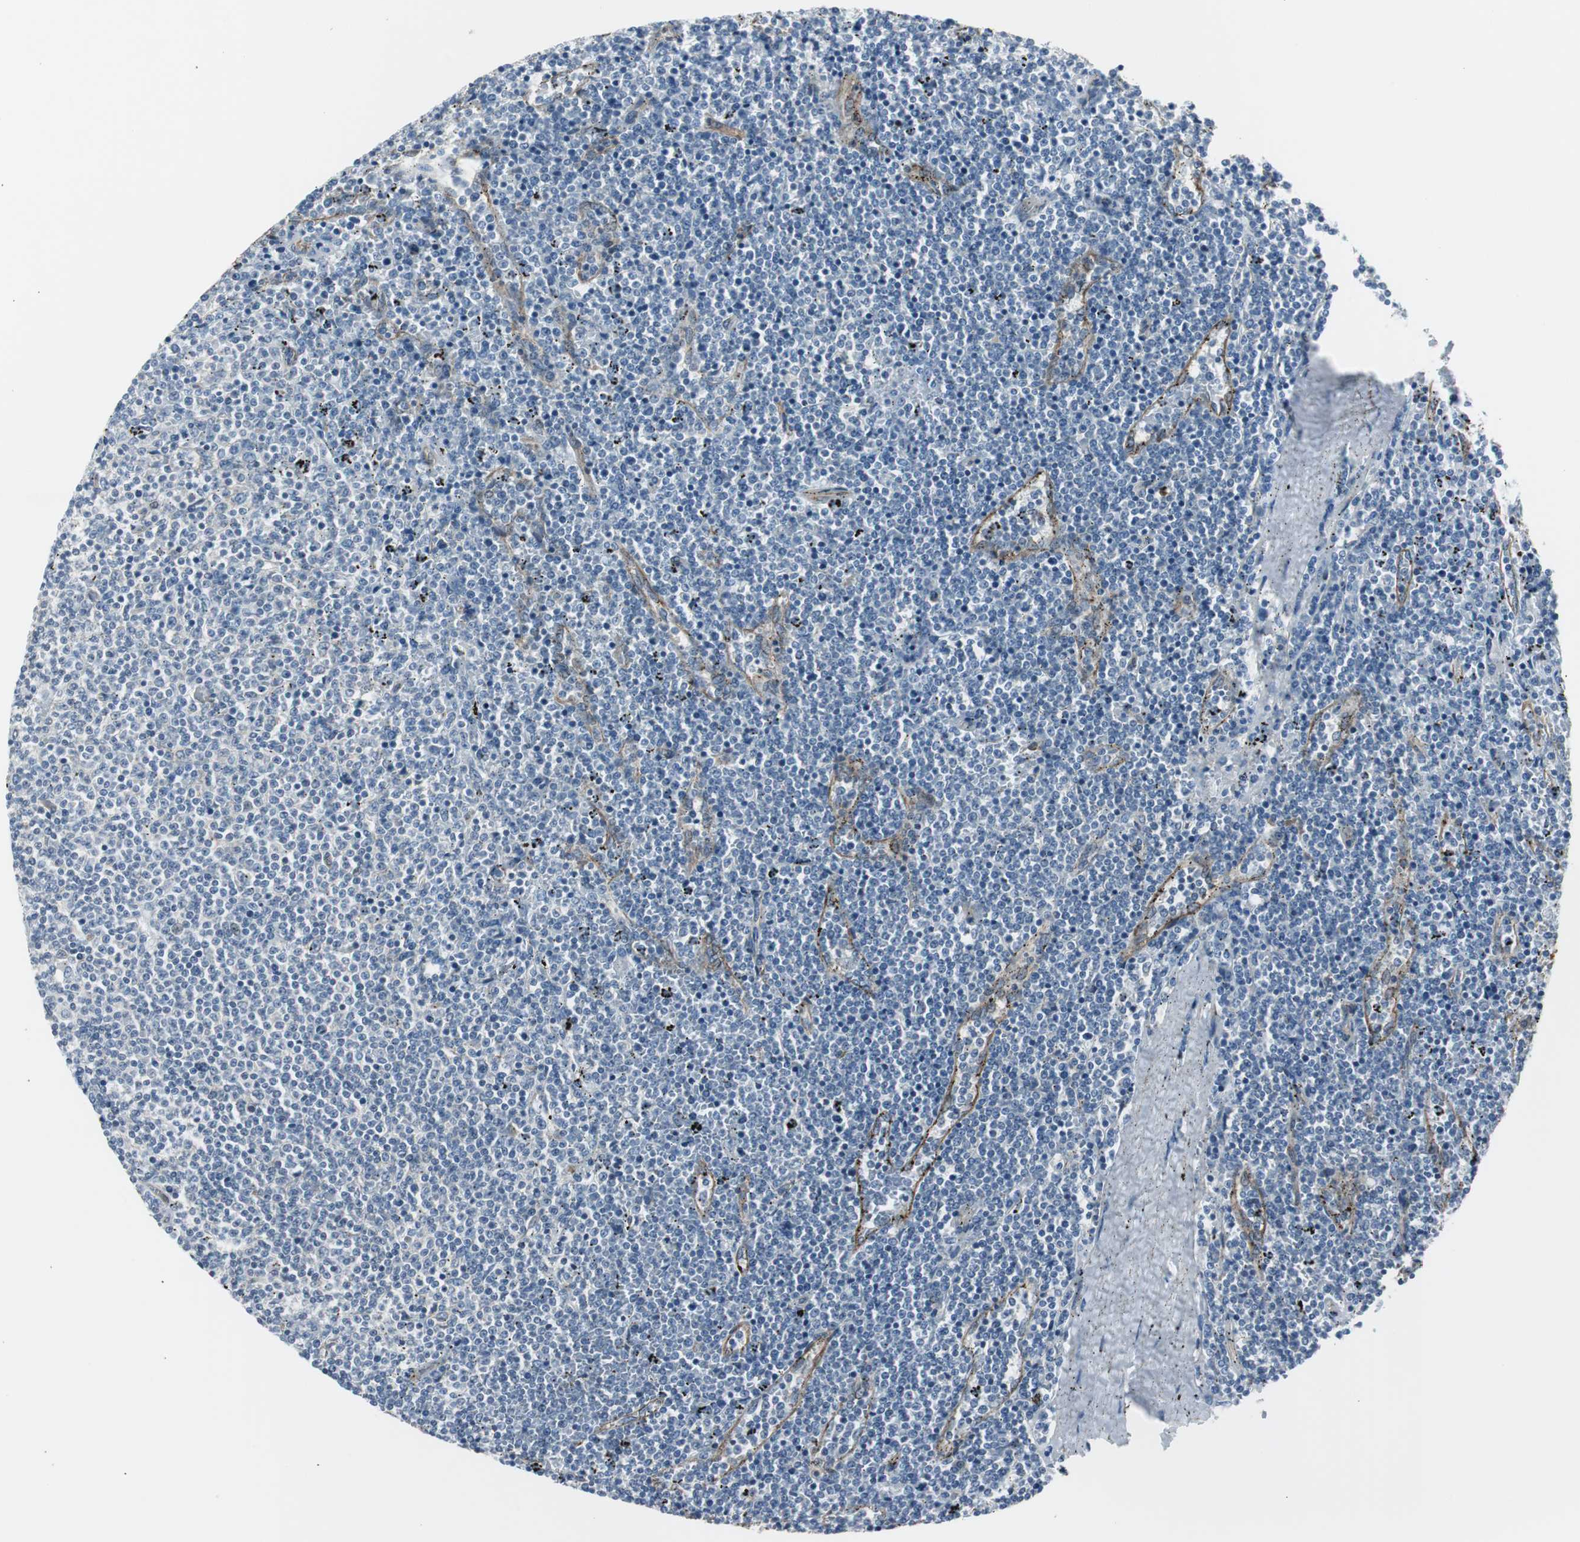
{"staining": {"intensity": "negative", "quantity": "none", "location": "none"}, "tissue": "lymphoma", "cell_type": "Tumor cells", "image_type": "cancer", "snomed": [{"axis": "morphology", "description": "Malignant lymphoma, non-Hodgkin's type, Low grade"}, {"axis": "topography", "description": "Spleen"}], "caption": "This is an immunohistochemistry (IHC) image of human malignant lymphoma, non-Hodgkin's type (low-grade). There is no staining in tumor cells.", "gene": "STXBP4", "patient": {"sex": "female", "age": 50}}